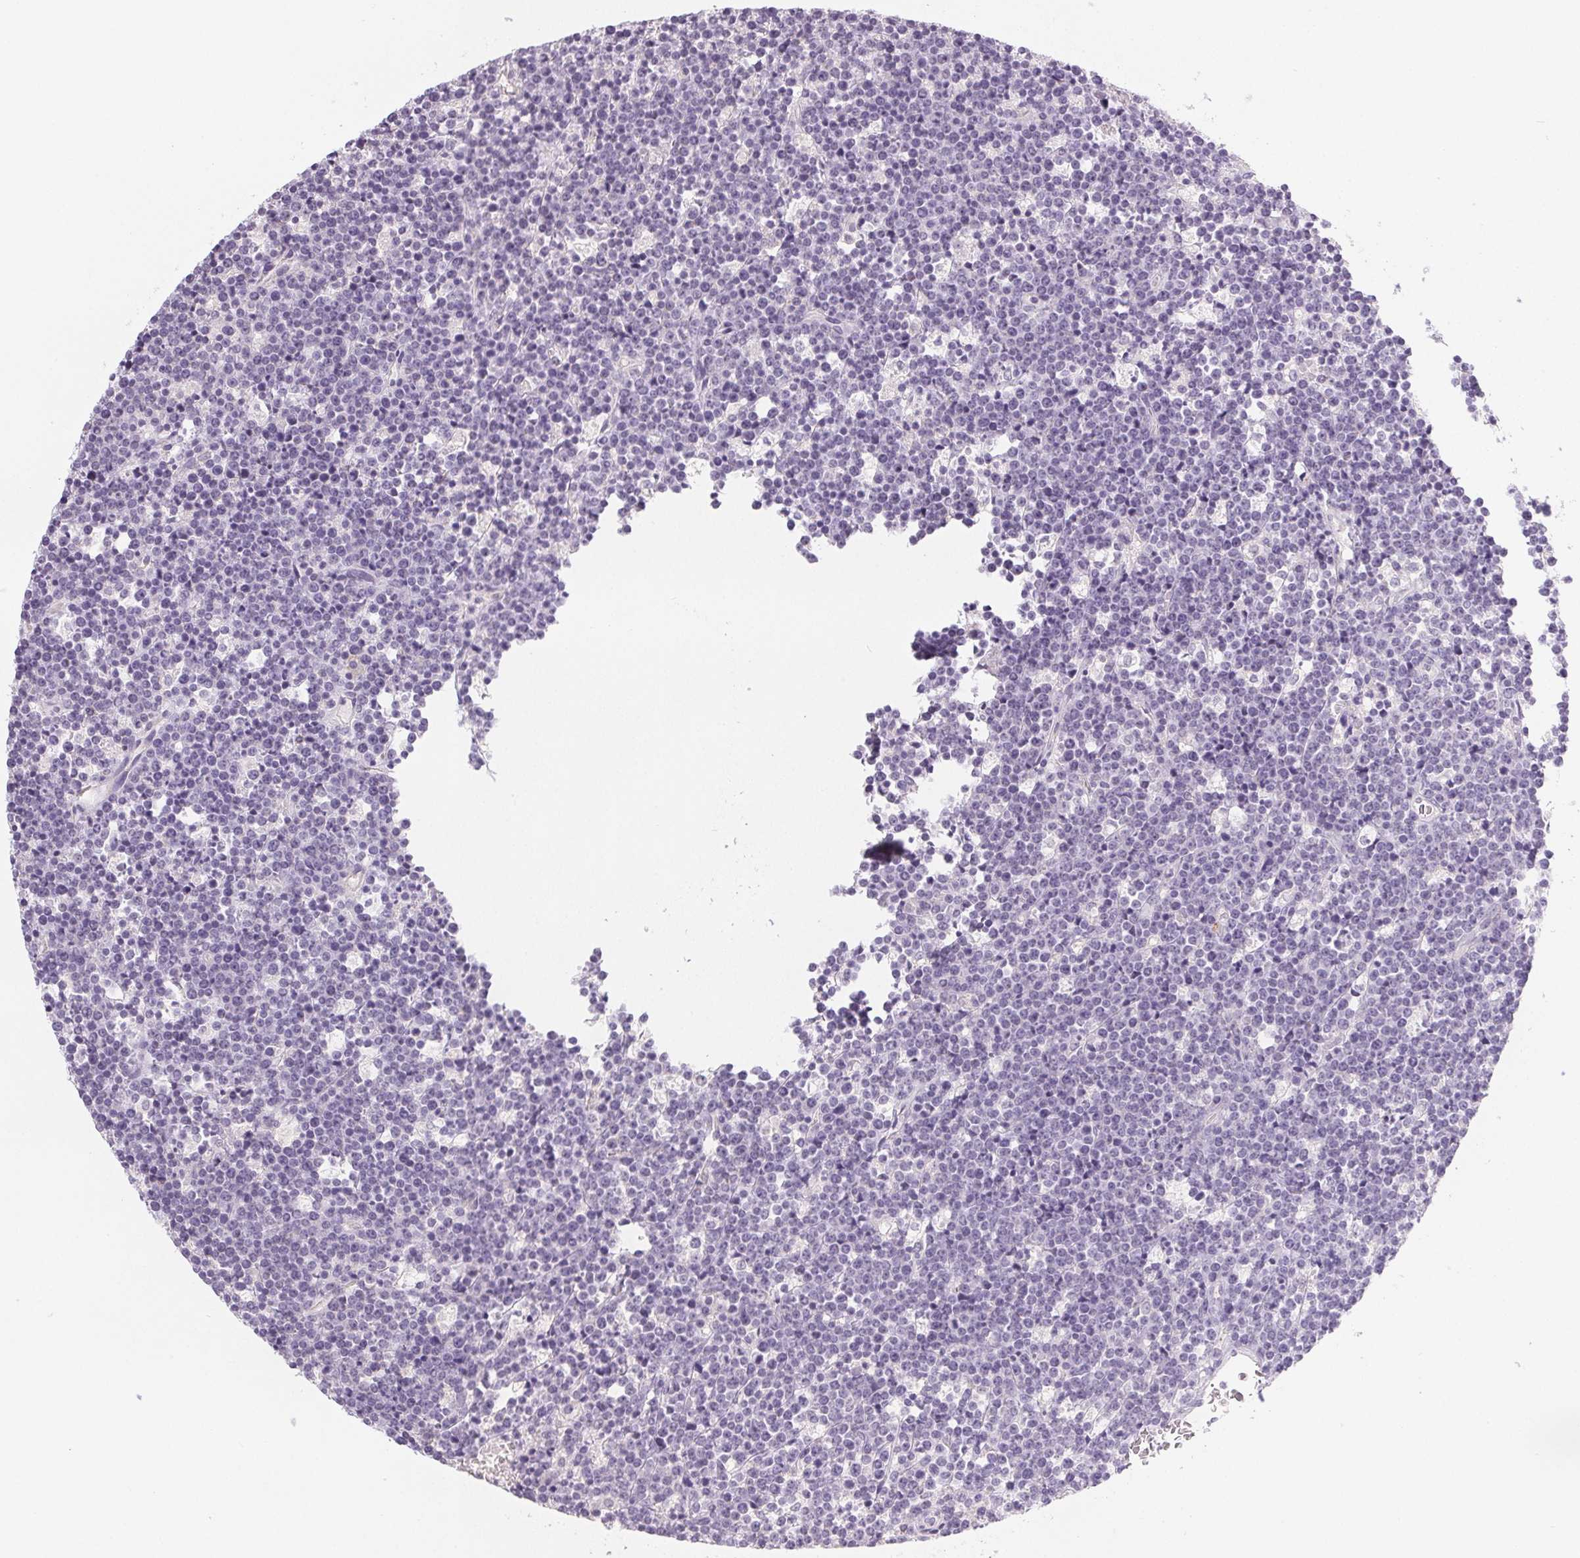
{"staining": {"intensity": "negative", "quantity": "none", "location": "none"}, "tissue": "lymphoma", "cell_type": "Tumor cells", "image_type": "cancer", "snomed": [{"axis": "morphology", "description": "Malignant lymphoma, non-Hodgkin's type, High grade"}, {"axis": "topography", "description": "Ovary"}], "caption": "Lymphoma was stained to show a protein in brown. There is no significant positivity in tumor cells.", "gene": "COL7A1", "patient": {"sex": "female", "age": 56}}